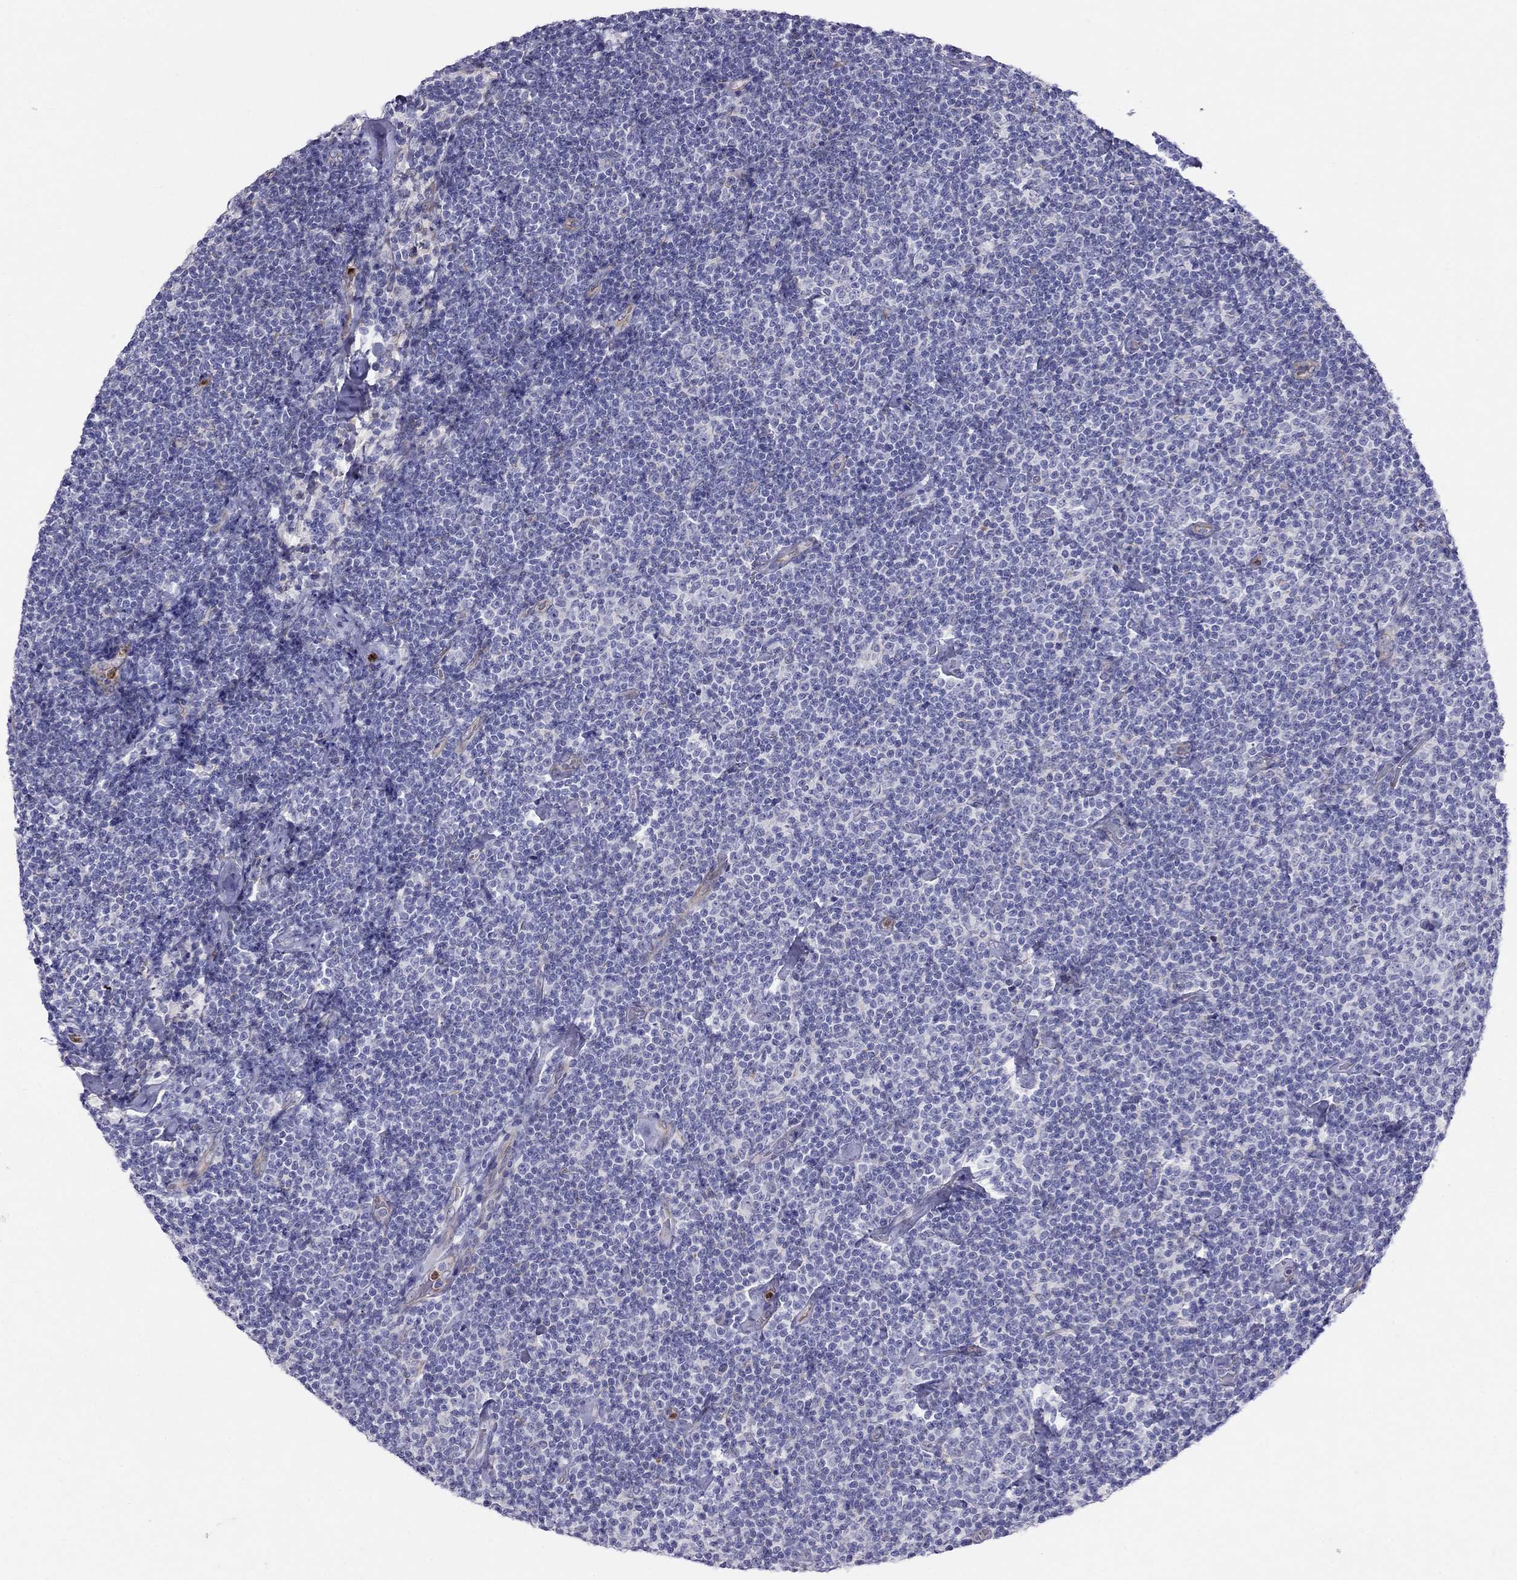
{"staining": {"intensity": "negative", "quantity": "none", "location": "none"}, "tissue": "lymphoma", "cell_type": "Tumor cells", "image_type": "cancer", "snomed": [{"axis": "morphology", "description": "Malignant lymphoma, non-Hodgkin's type, Low grade"}, {"axis": "topography", "description": "Lymph node"}], "caption": "Tumor cells are negative for brown protein staining in low-grade malignant lymphoma, non-Hodgkin's type. (DAB immunohistochemistry (IHC) with hematoxylin counter stain).", "gene": "SPINT4", "patient": {"sex": "male", "age": 81}}